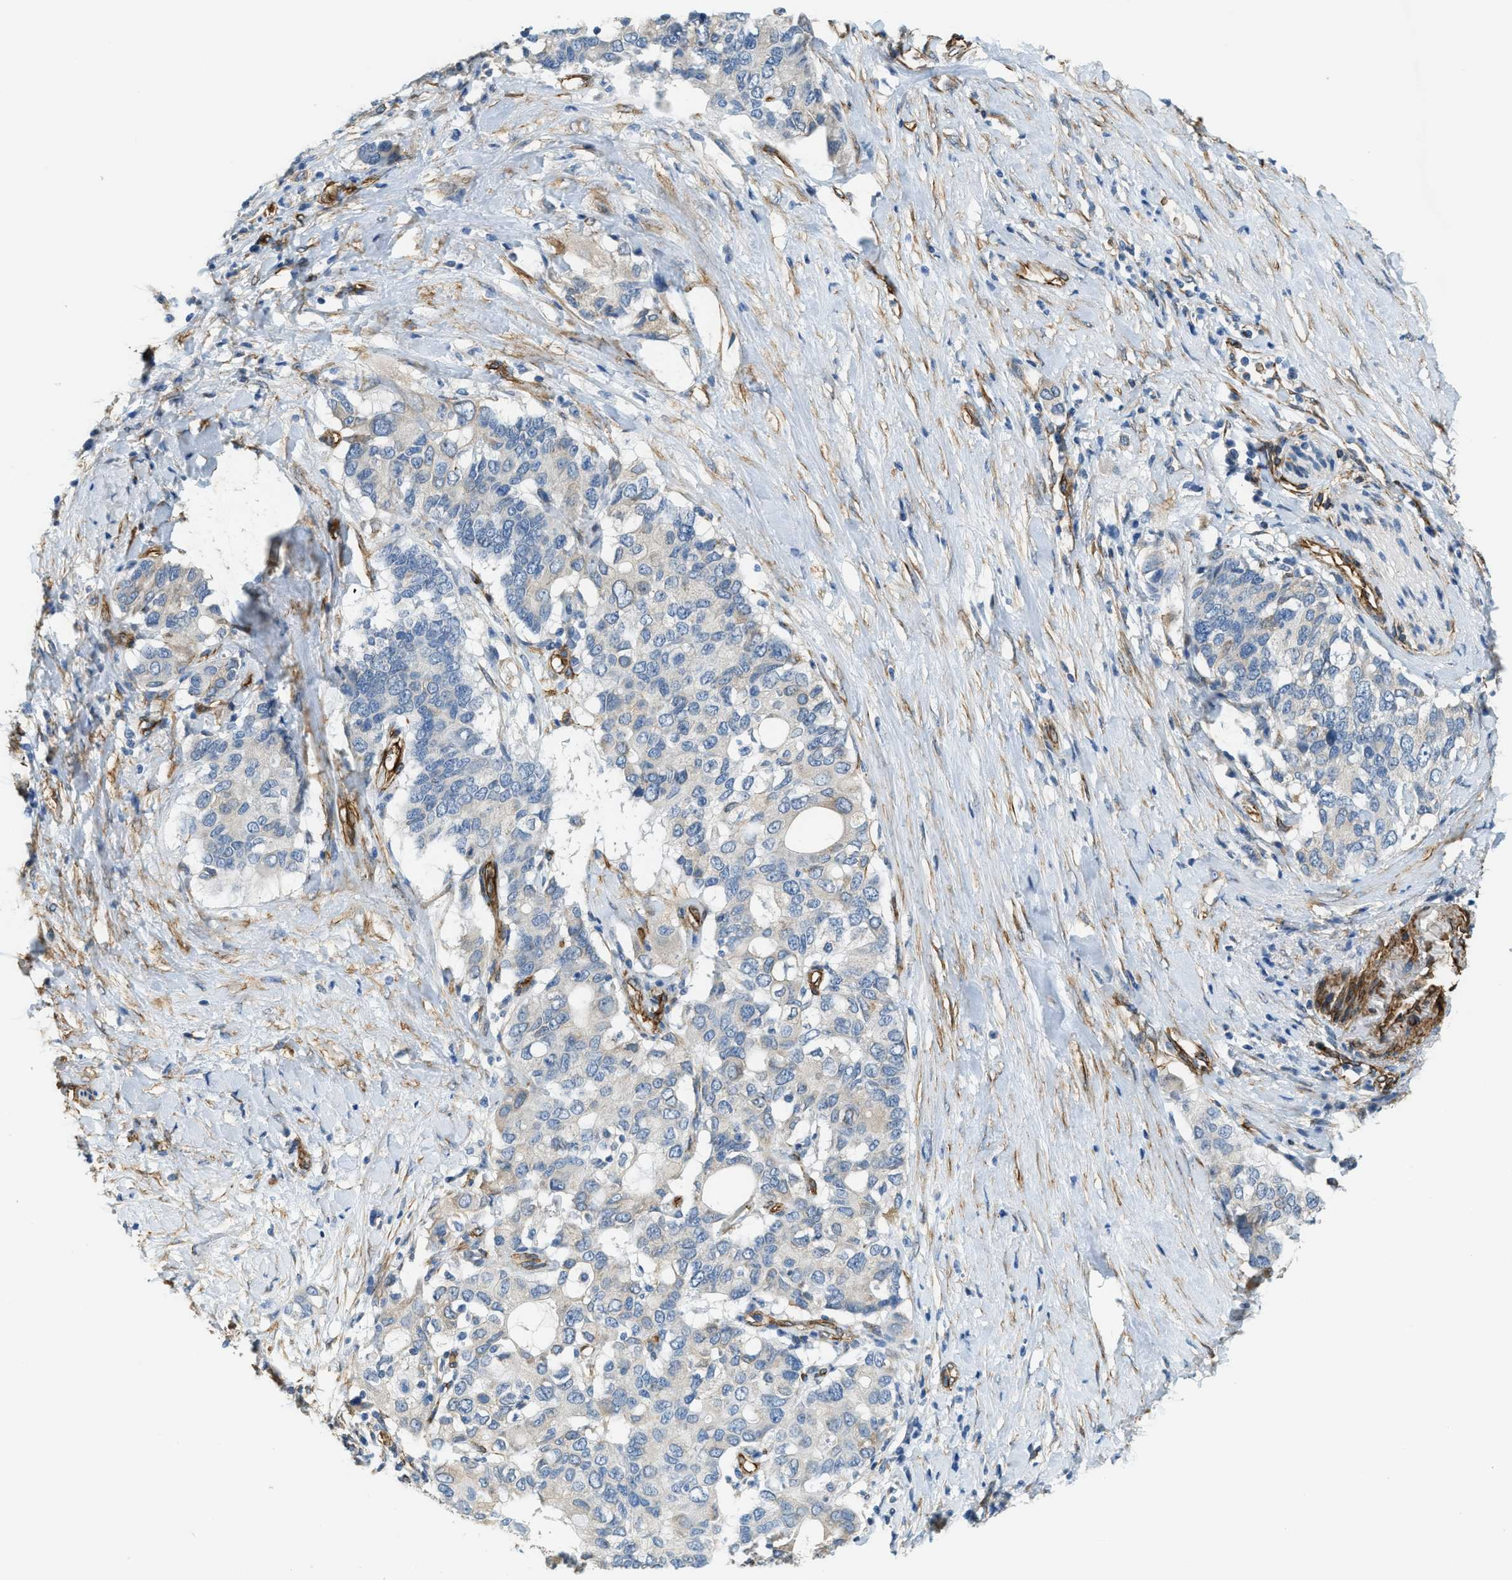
{"staining": {"intensity": "negative", "quantity": "none", "location": "none"}, "tissue": "pancreatic cancer", "cell_type": "Tumor cells", "image_type": "cancer", "snomed": [{"axis": "morphology", "description": "Adenocarcinoma, NOS"}, {"axis": "topography", "description": "Pancreas"}], "caption": "An immunohistochemistry histopathology image of pancreatic cancer (adenocarcinoma) is shown. There is no staining in tumor cells of pancreatic cancer (adenocarcinoma).", "gene": "TMEM43", "patient": {"sex": "female", "age": 56}}